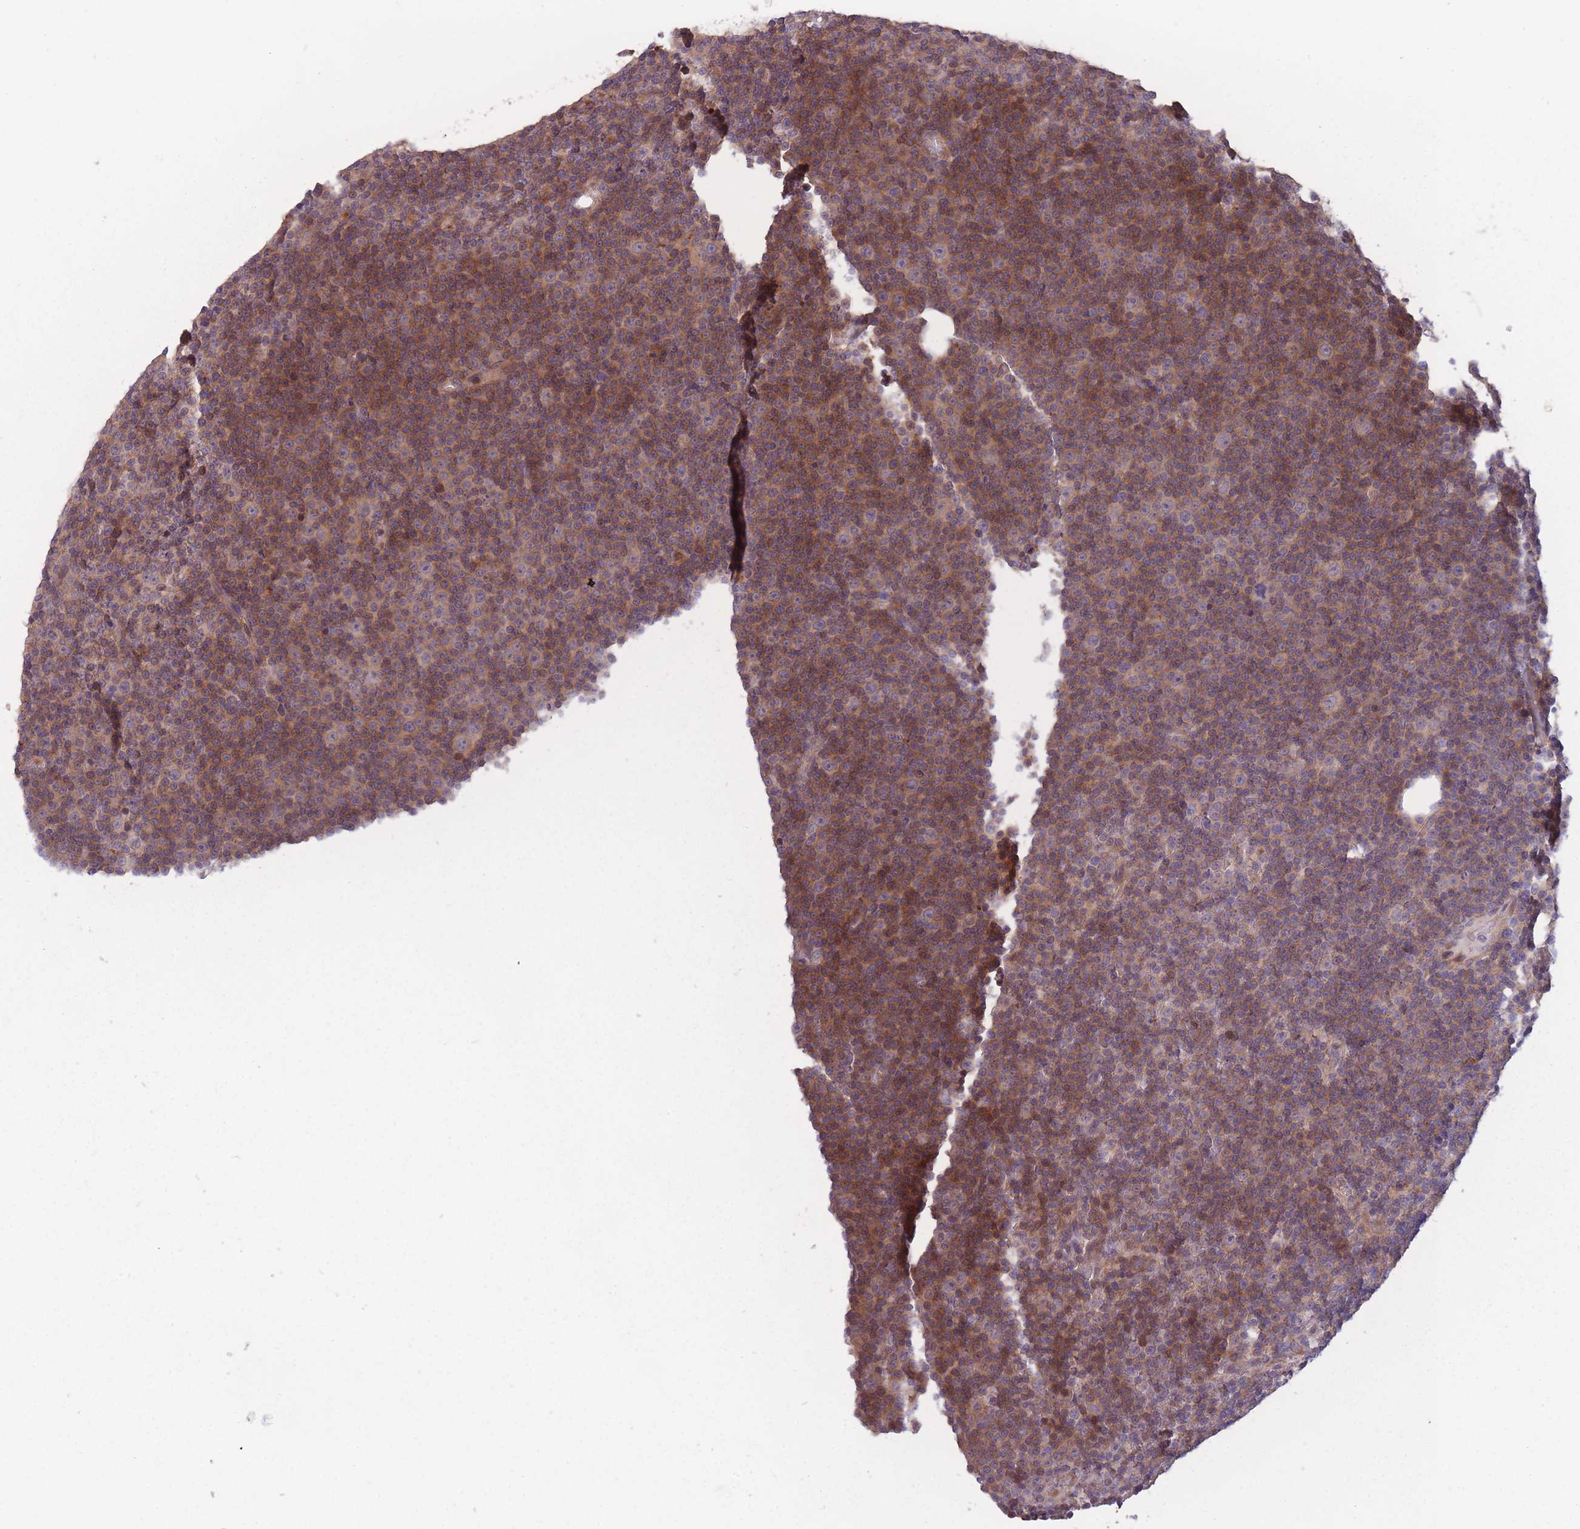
{"staining": {"intensity": "moderate", "quantity": "25%-75%", "location": "cytoplasmic/membranous"}, "tissue": "lymphoma", "cell_type": "Tumor cells", "image_type": "cancer", "snomed": [{"axis": "morphology", "description": "Malignant lymphoma, non-Hodgkin's type, Low grade"}, {"axis": "topography", "description": "Lymph node"}], "caption": "This is a photomicrograph of immunohistochemistry staining of lymphoma, which shows moderate expression in the cytoplasmic/membranous of tumor cells.", "gene": "ITPKC", "patient": {"sex": "female", "age": 67}}